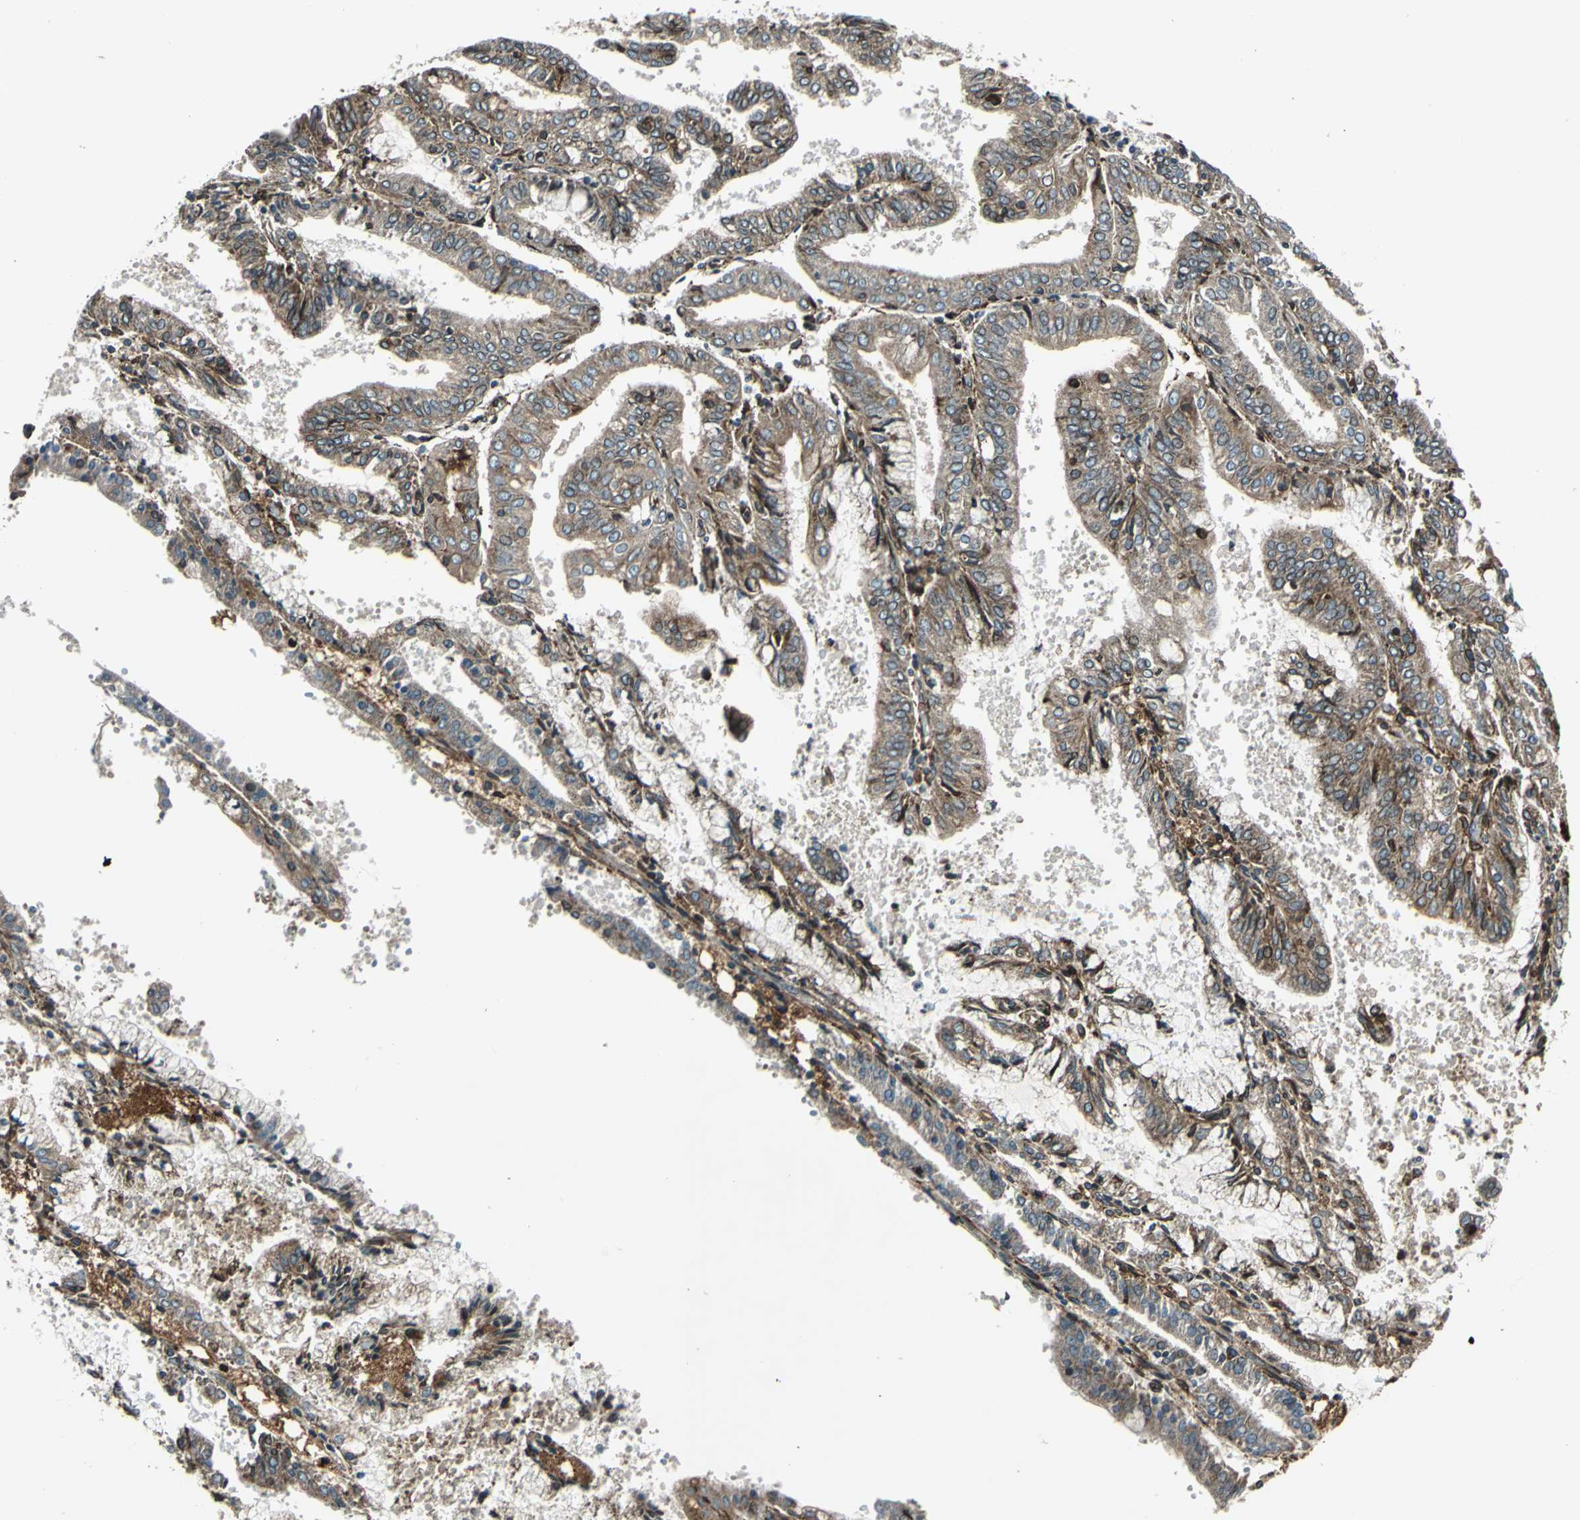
{"staining": {"intensity": "moderate", "quantity": ">75%", "location": "cytoplasmic/membranous"}, "tissue": "endometrial cancer", "cell_type": "Tumor cells", "image_type": "cancer", "snomed": [{"axis": "morphology", "description": "Adenocarcinoma, NOS"}, {"axis": "topography", "description": "Endometrium"}], "caption": "Endometrial adenocarcinoma stained with IHC displays moderate cytoplasmic/membranous positivity in about >75% of tumor cells.", "gene": "HTATIP2", "patient": {"sex": "female", "age": 63}}